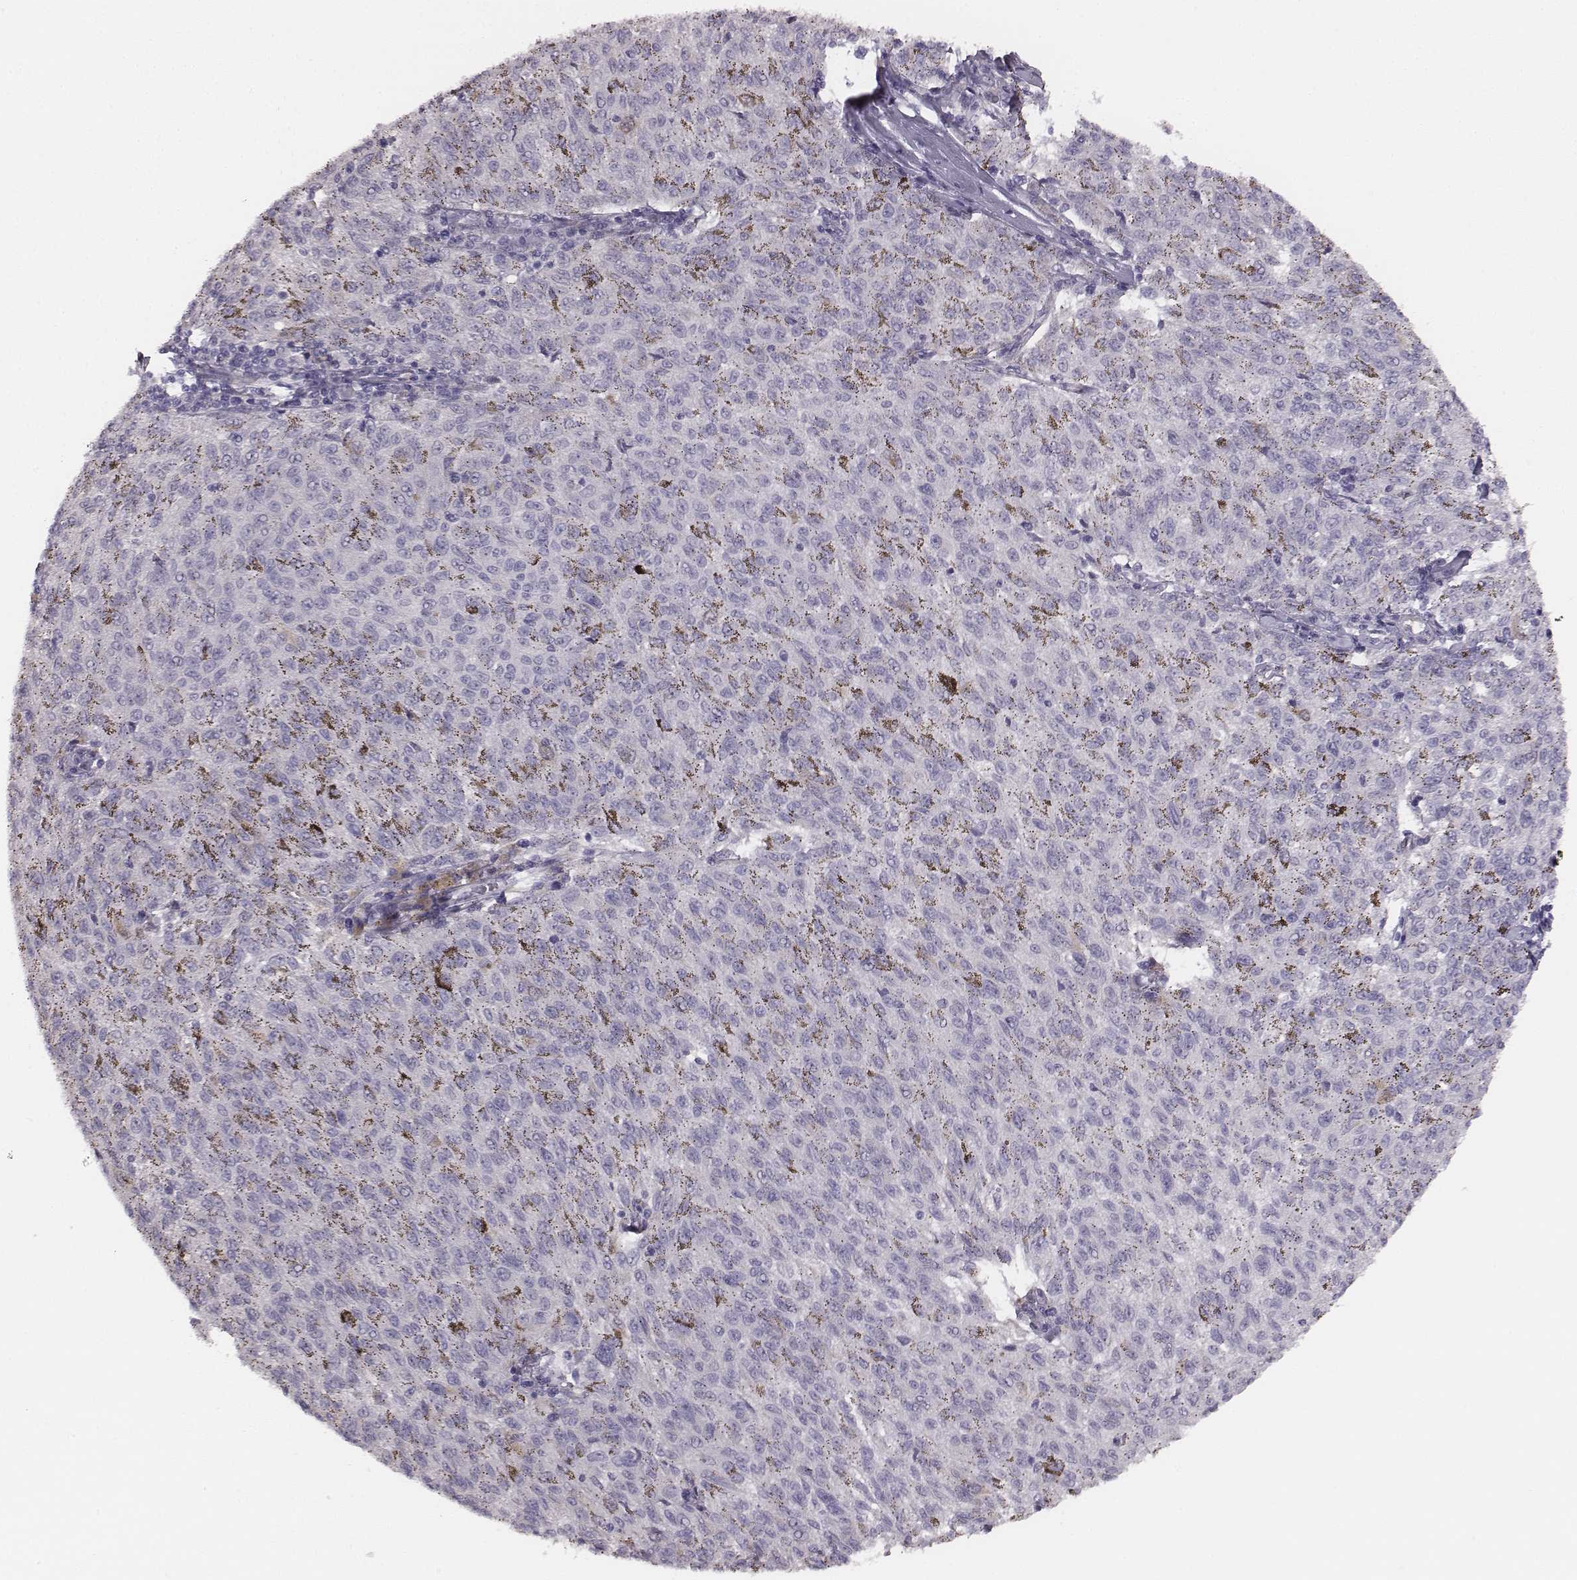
{"staining": {"intensity": "negative", "quantity": "none", "location": "none"}, "tissue": "melanoma", "cell_type": "Tumor cells", "image_type": "cancer", "snomed": [{"axis": "morphology", "description": "Malignant melanoma, NOS"}, {"axis": "topography", "description": "Skin"}], "caption": "Immunohistochemistry (IHC) of melanoma reveals no expression in tumor cells.", "gene": "PBK", "patient": {"sex": "female", "age": 72}}